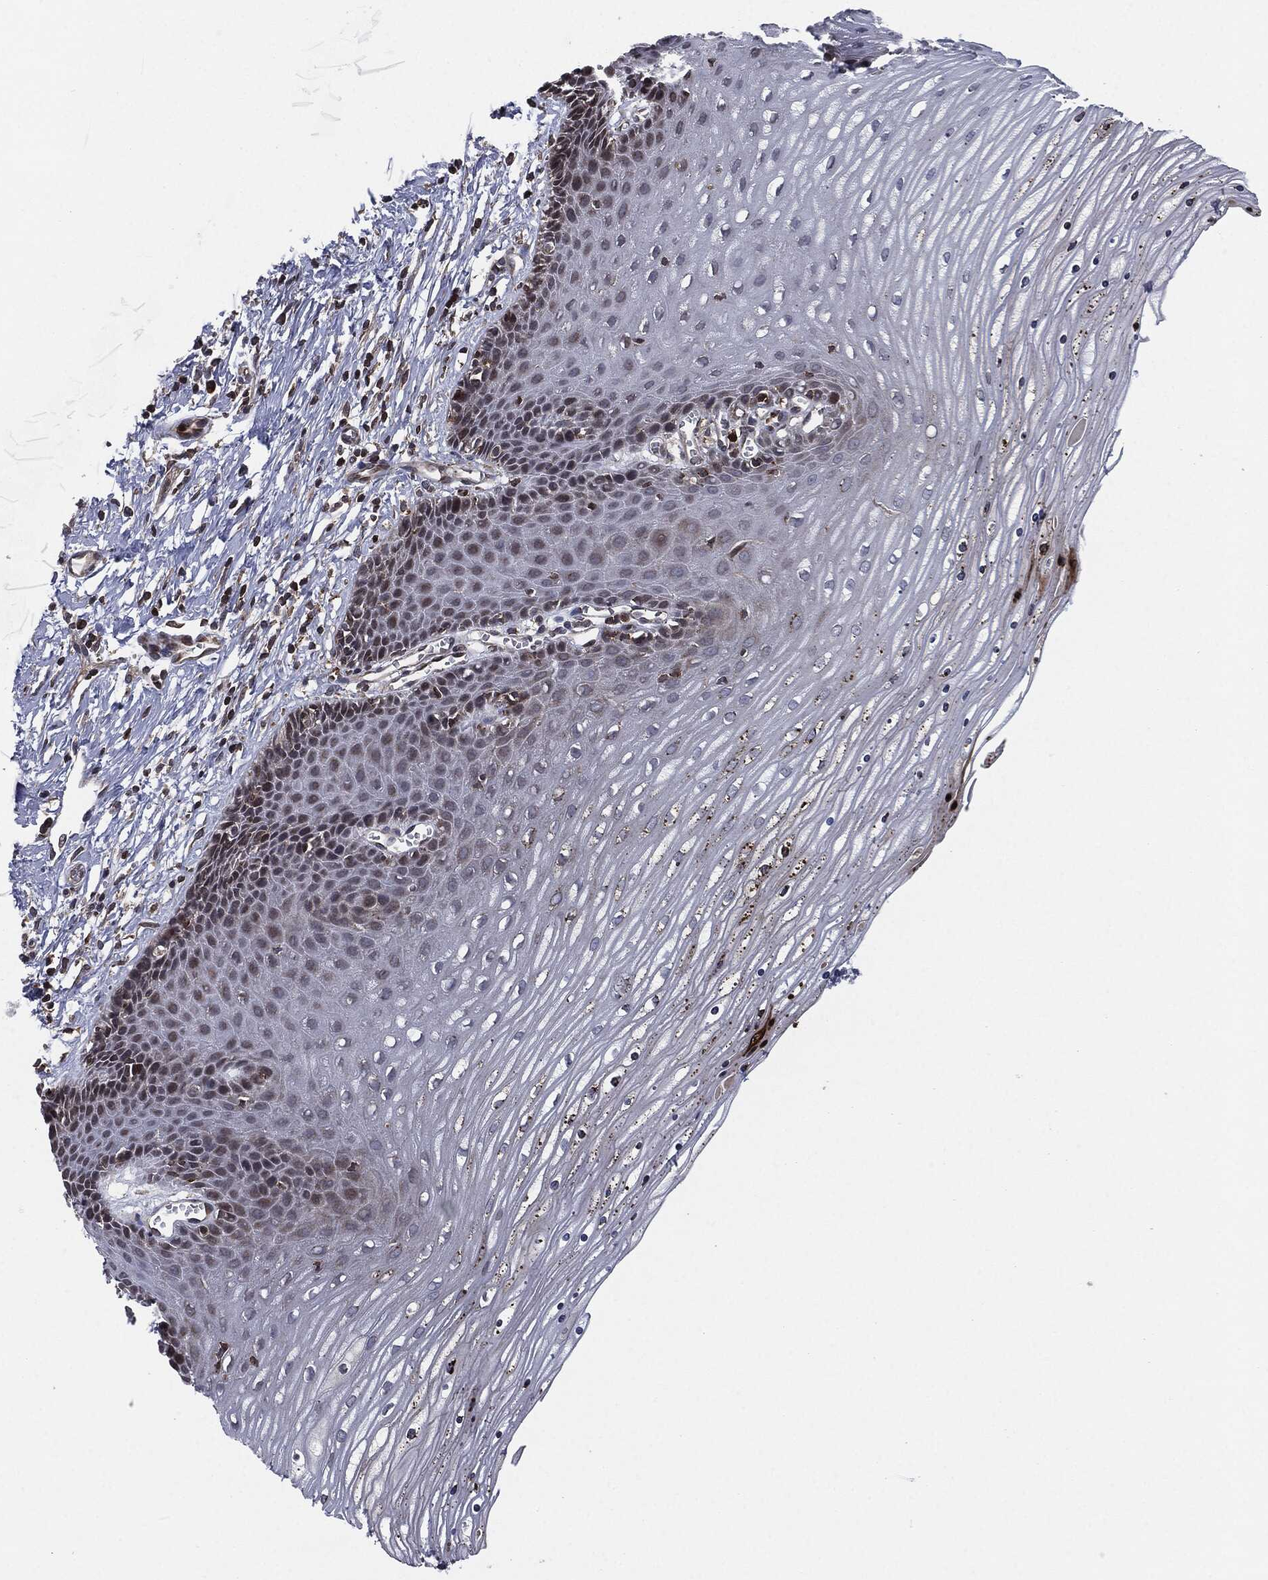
{"staining": {"intensity": "moderate", "quantity": "<25%", "location": "cytoplasmic/membranous"}, "tissue": "cervix", "cell_type": "Glandular cells", "image_type": "normal", "snomed": [{"axis": "morphology", "description": "Normal tissue, NOS"}, {"axis": "topography", "description": "Cervix"}], "caption": "Immunohistochemistry (DAB (3,3'-diaminobenzidine)) staining of unremarkable cervix exhibits moderate cytoplasmic/membranous protein expression in approximately <25% of glandular cells. (Brightfield microscopy of DAB IHC at high magnification).", "gene": "UBR1", "patient": {"sex": "female", "age": 35}}